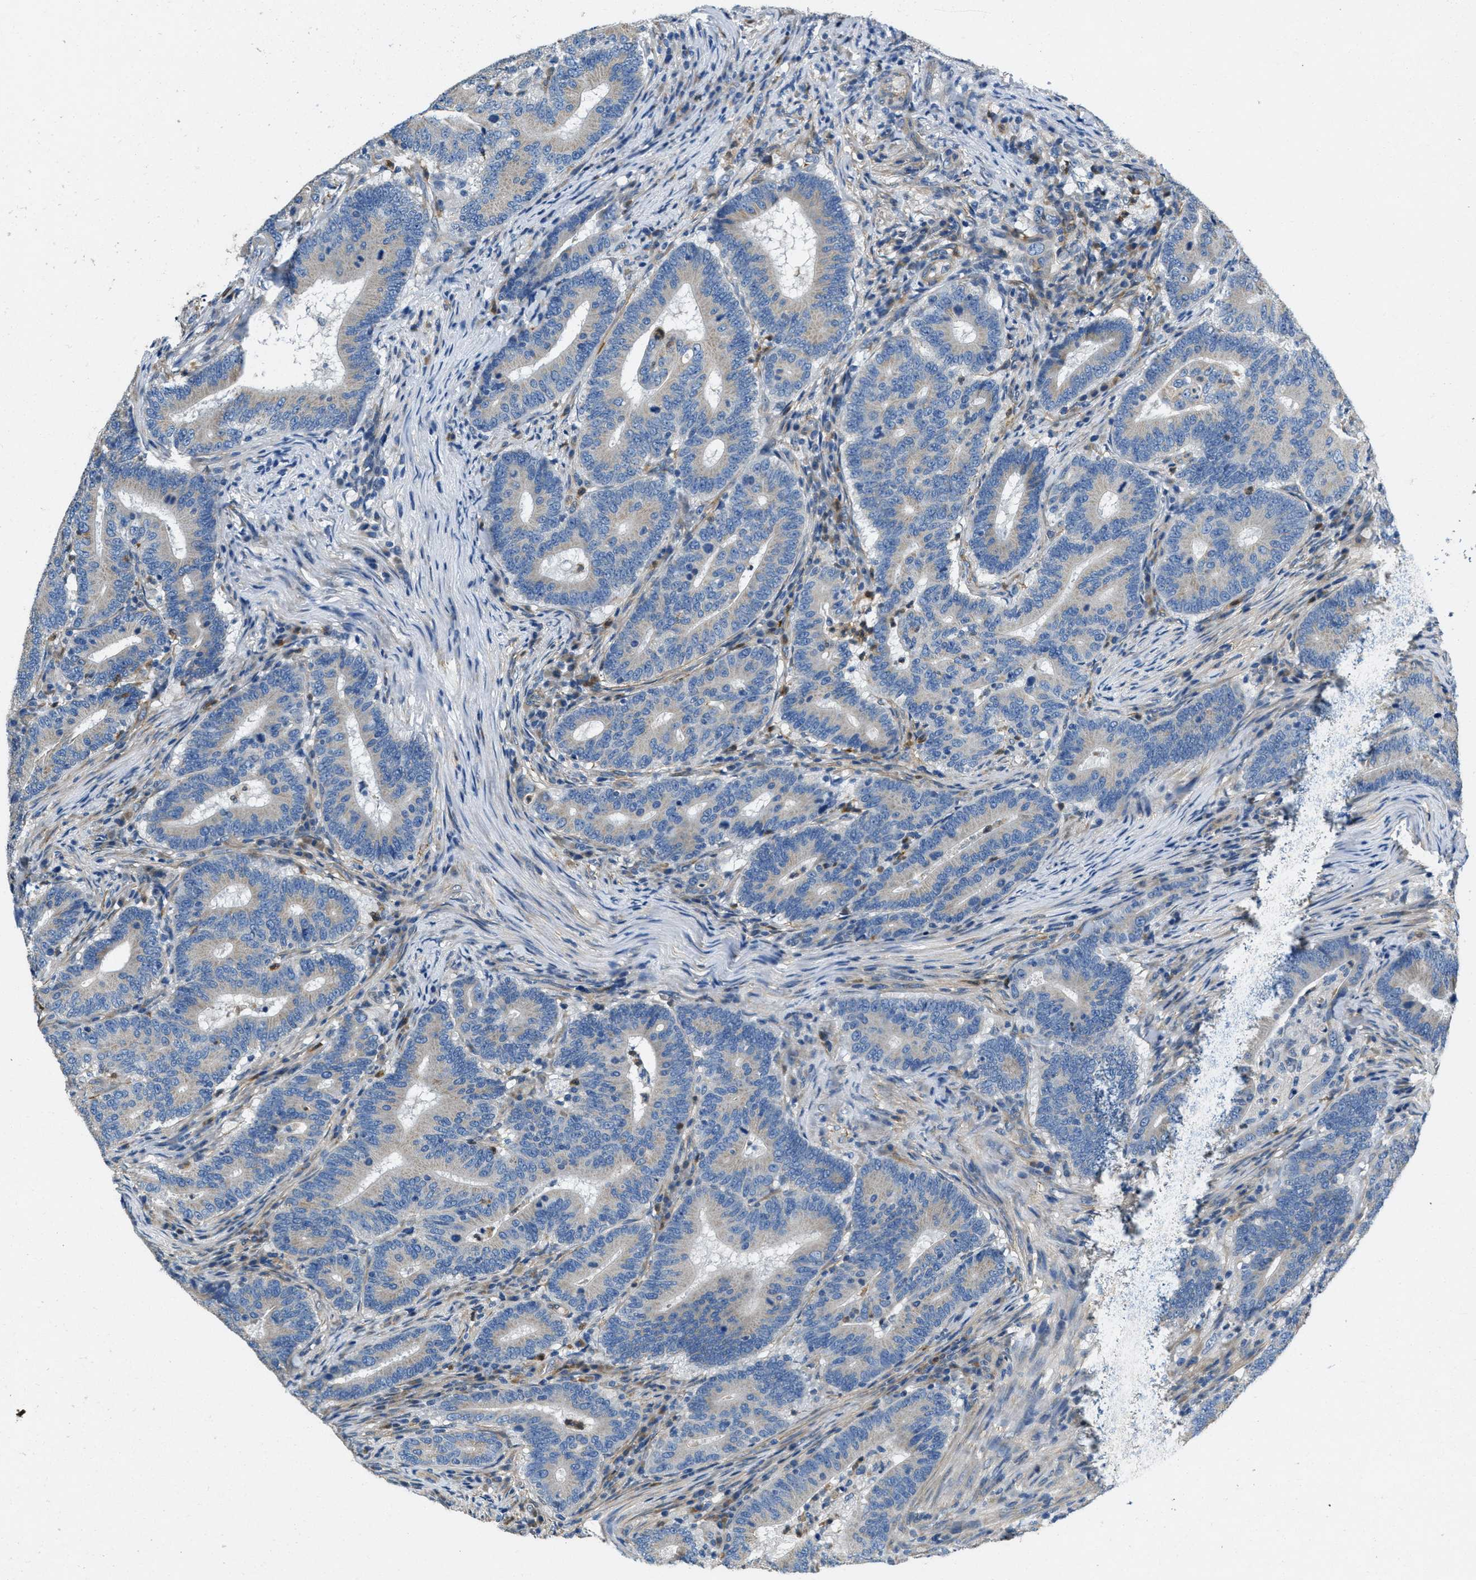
{"staining": {"intensity": "moderate", "quantity": "<25%", "location": "cytoplasmic/membranous"}, "tissue": "colorectal cancer", "cell_type": "Tumor cells", "image_type": "cancer", "snomed": [{"axis": "morphology", "description": "Adenocarcinoma, NOS"}, {"axis": "topography", "description": "Colon"}], "caption": "Colorectal cancer (adenocarcinoma) stained for a protein displays moderate cytoplasmic/membranous positivity in tumor cells.", "gene": "TOMM70", "patient": {"sex": "female", "age": 66}}